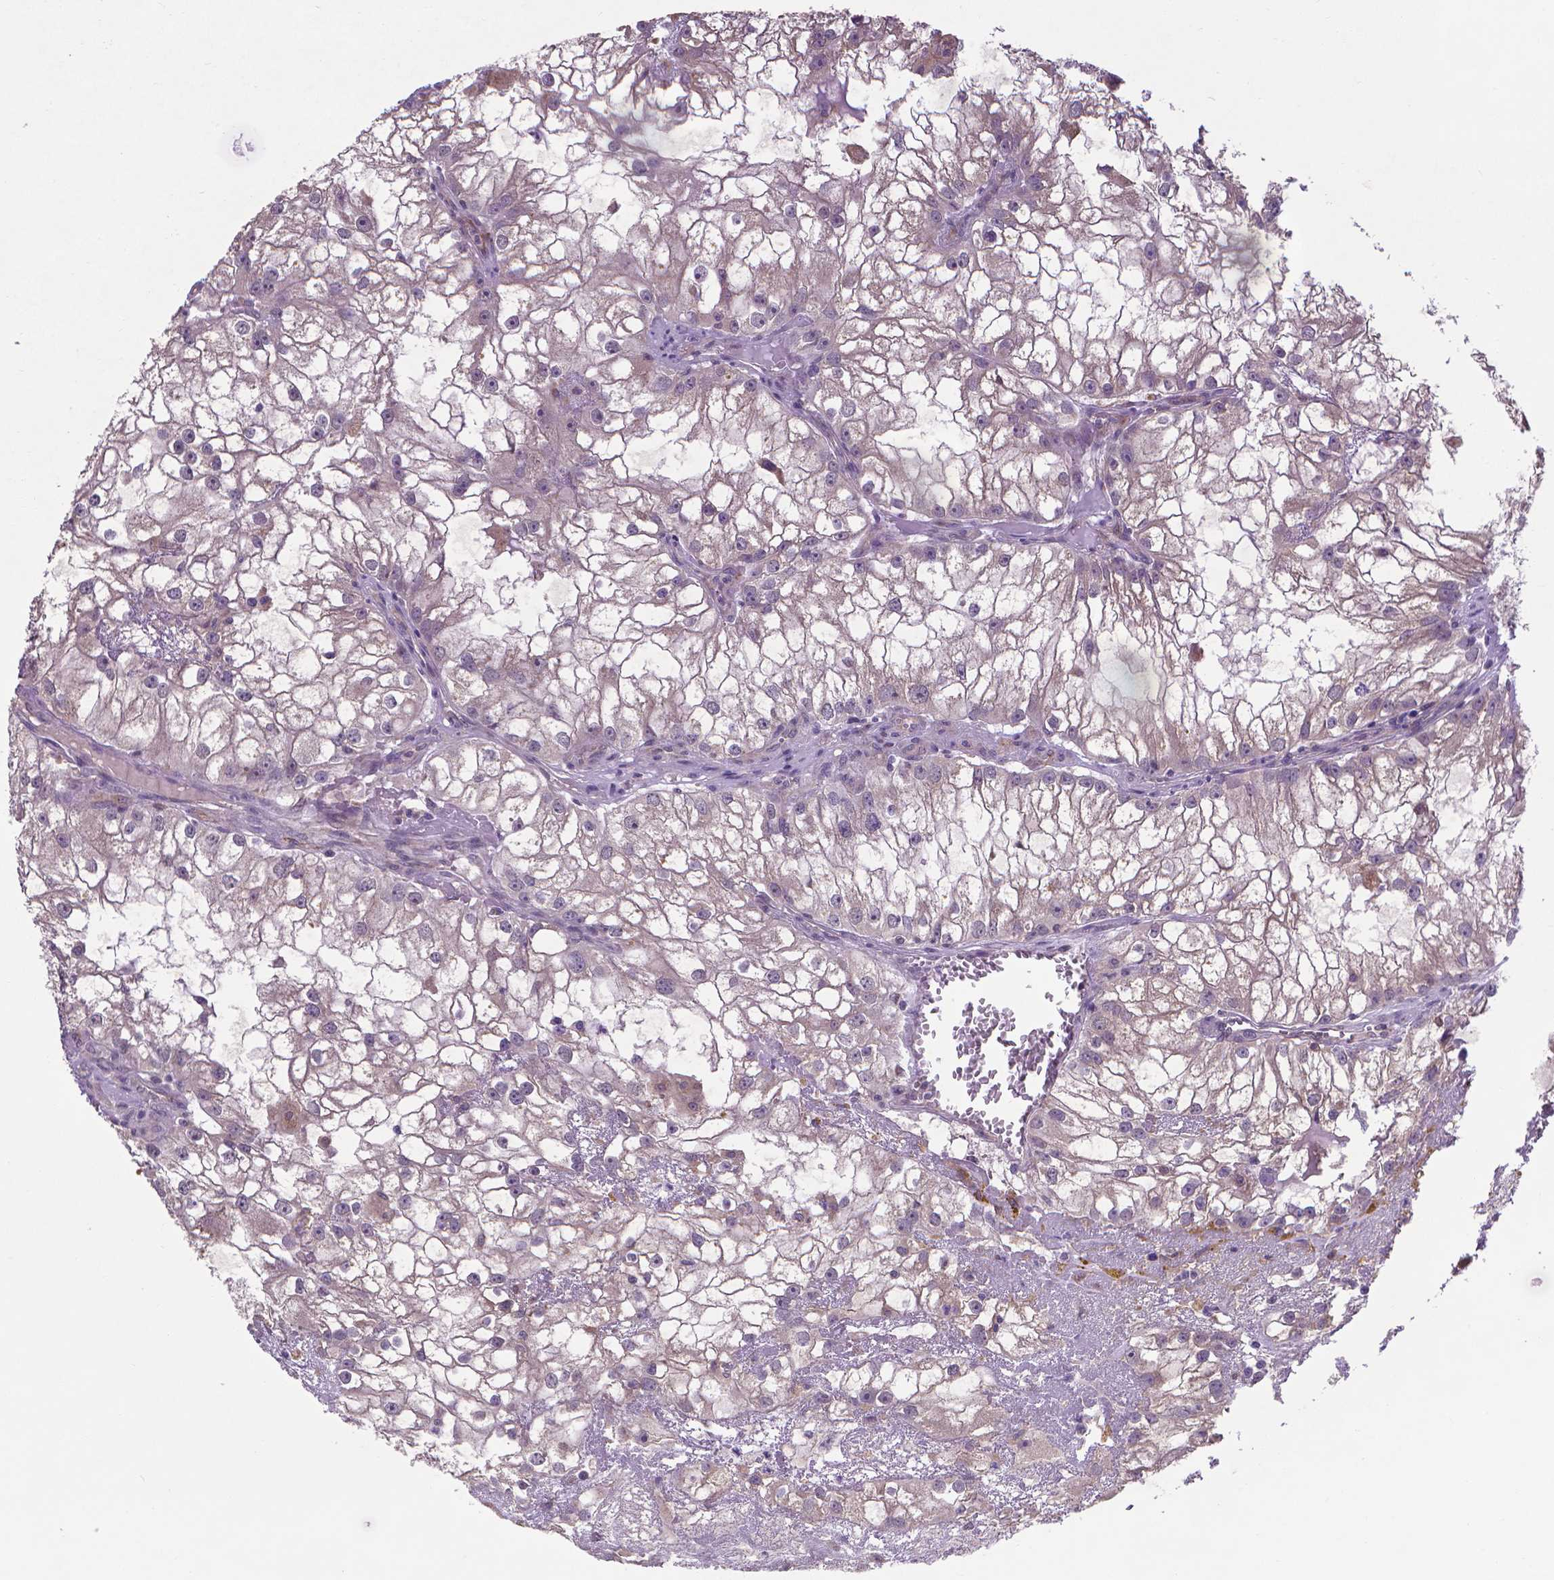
{"staining": {"intensity": "weak", "quantity": "<25%", "location": "cytoplasmic/membranous"}, "tissue": "renal cancer", "cell_type": "Tumor cells", "image_type": "cancer", "snomed": [{"axis": "morphology", "description": "Adenocarcinoma, NOS"}, {"axis": "topography", "description": "Kidney"}], "caption": "The photomicrograph demonstrates no significant expression in tumor cells of renal cancer.", "gene": "GPR63", "patient": {"sex": "male", "age": 59}}